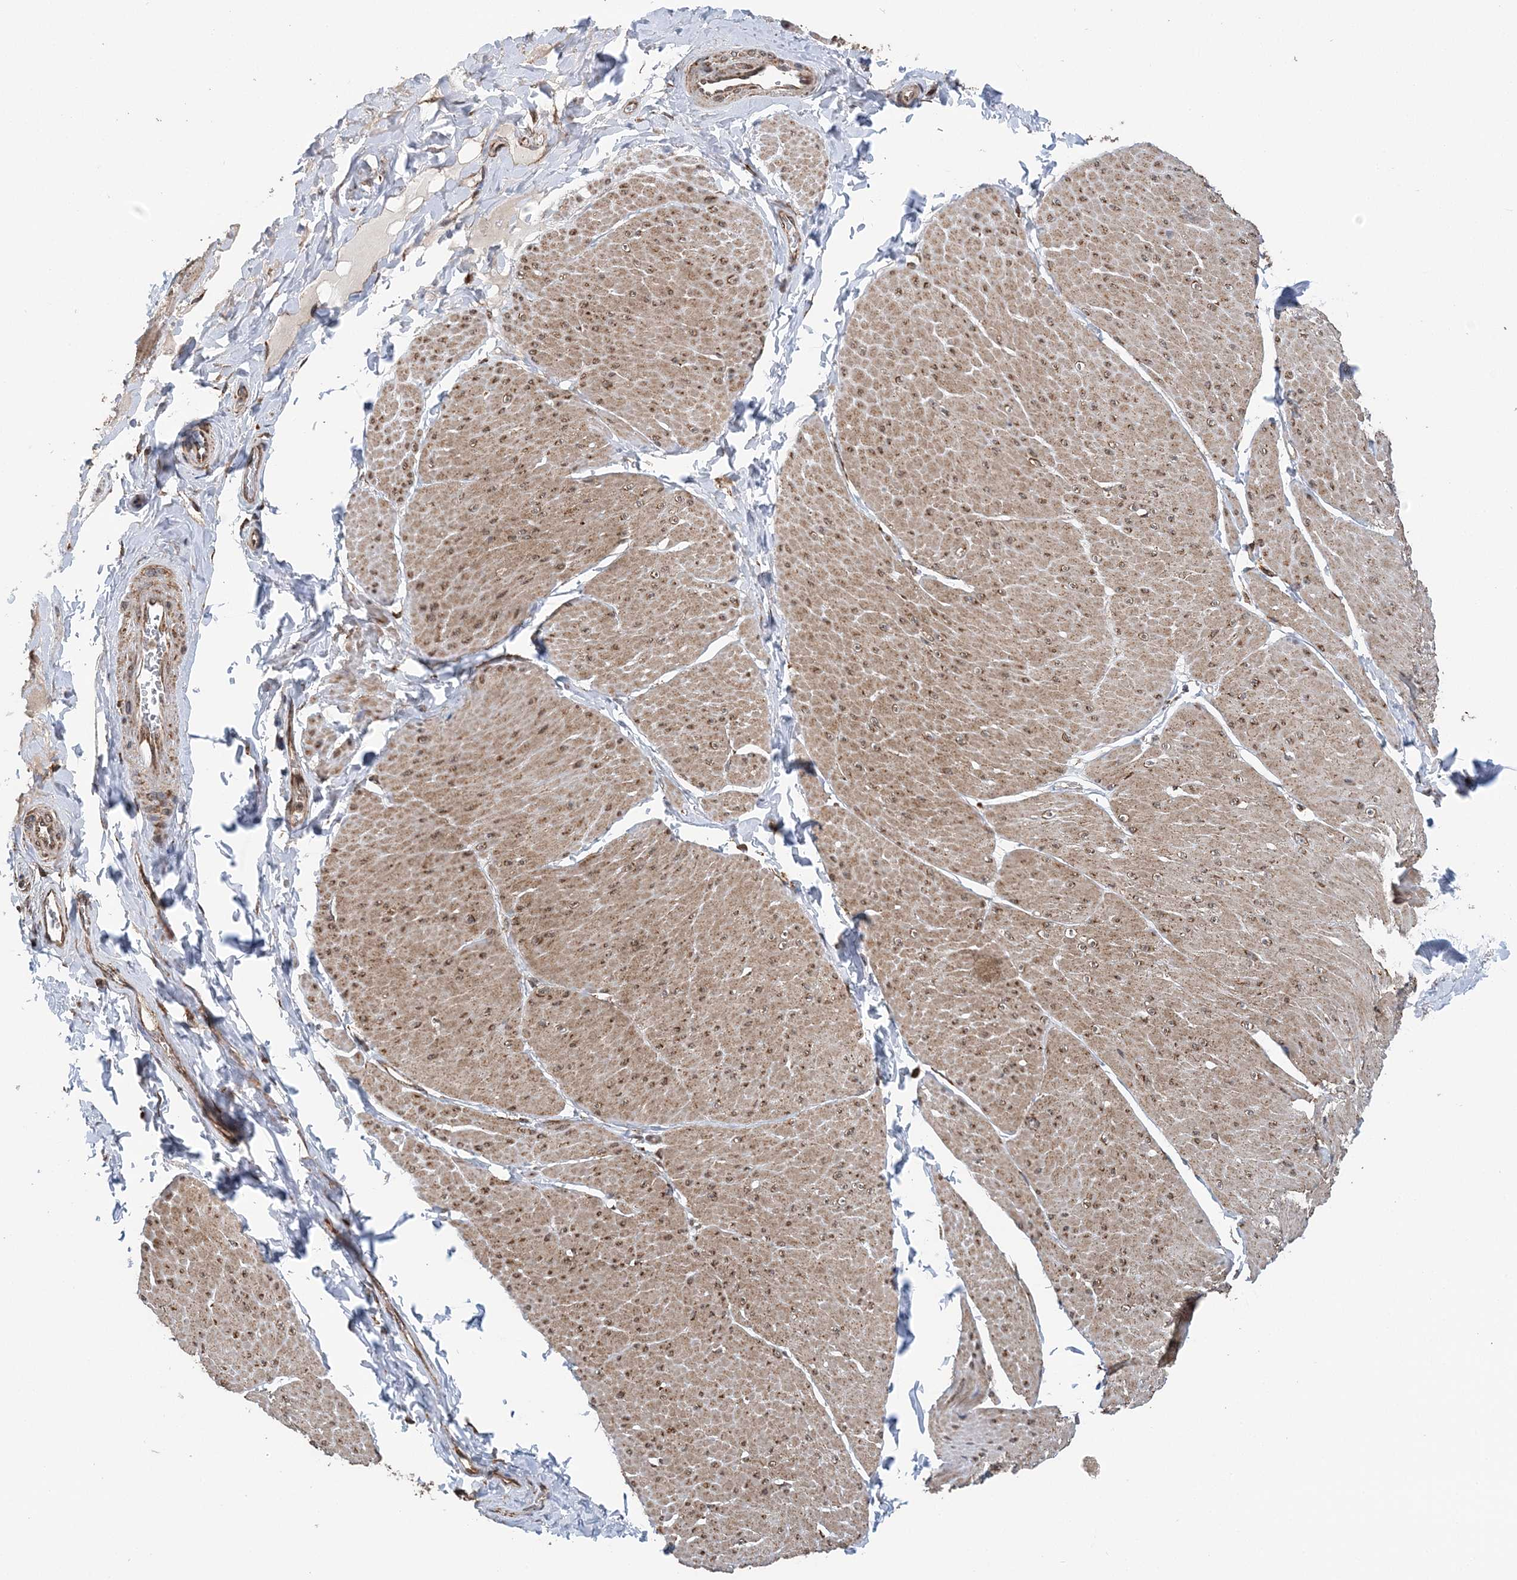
{"staining": {"intensity": "moderate", "quantity": ">75%", "location": "cytoplasmic/membranous,nuclear"}, "tissue": "smooth muscle", "cell_type": "Smooth muscle cells", "image_type": "normal", "snomed": [{"axis": "morphology", "description": "Urothelial carcinoma, High grade"}, {"axis": "topography", "description": "Urinary bladder"}], "caption": "Approximately >75% of smooth muscle cells in unremarkable smooth muscle reveal moderate cytoplasmic/membranous,nuclear protein staining as visualized by brown immunohistochemical staining.", "gene": "PCBP1", "patient": {"sex": "male", "age": 46}}